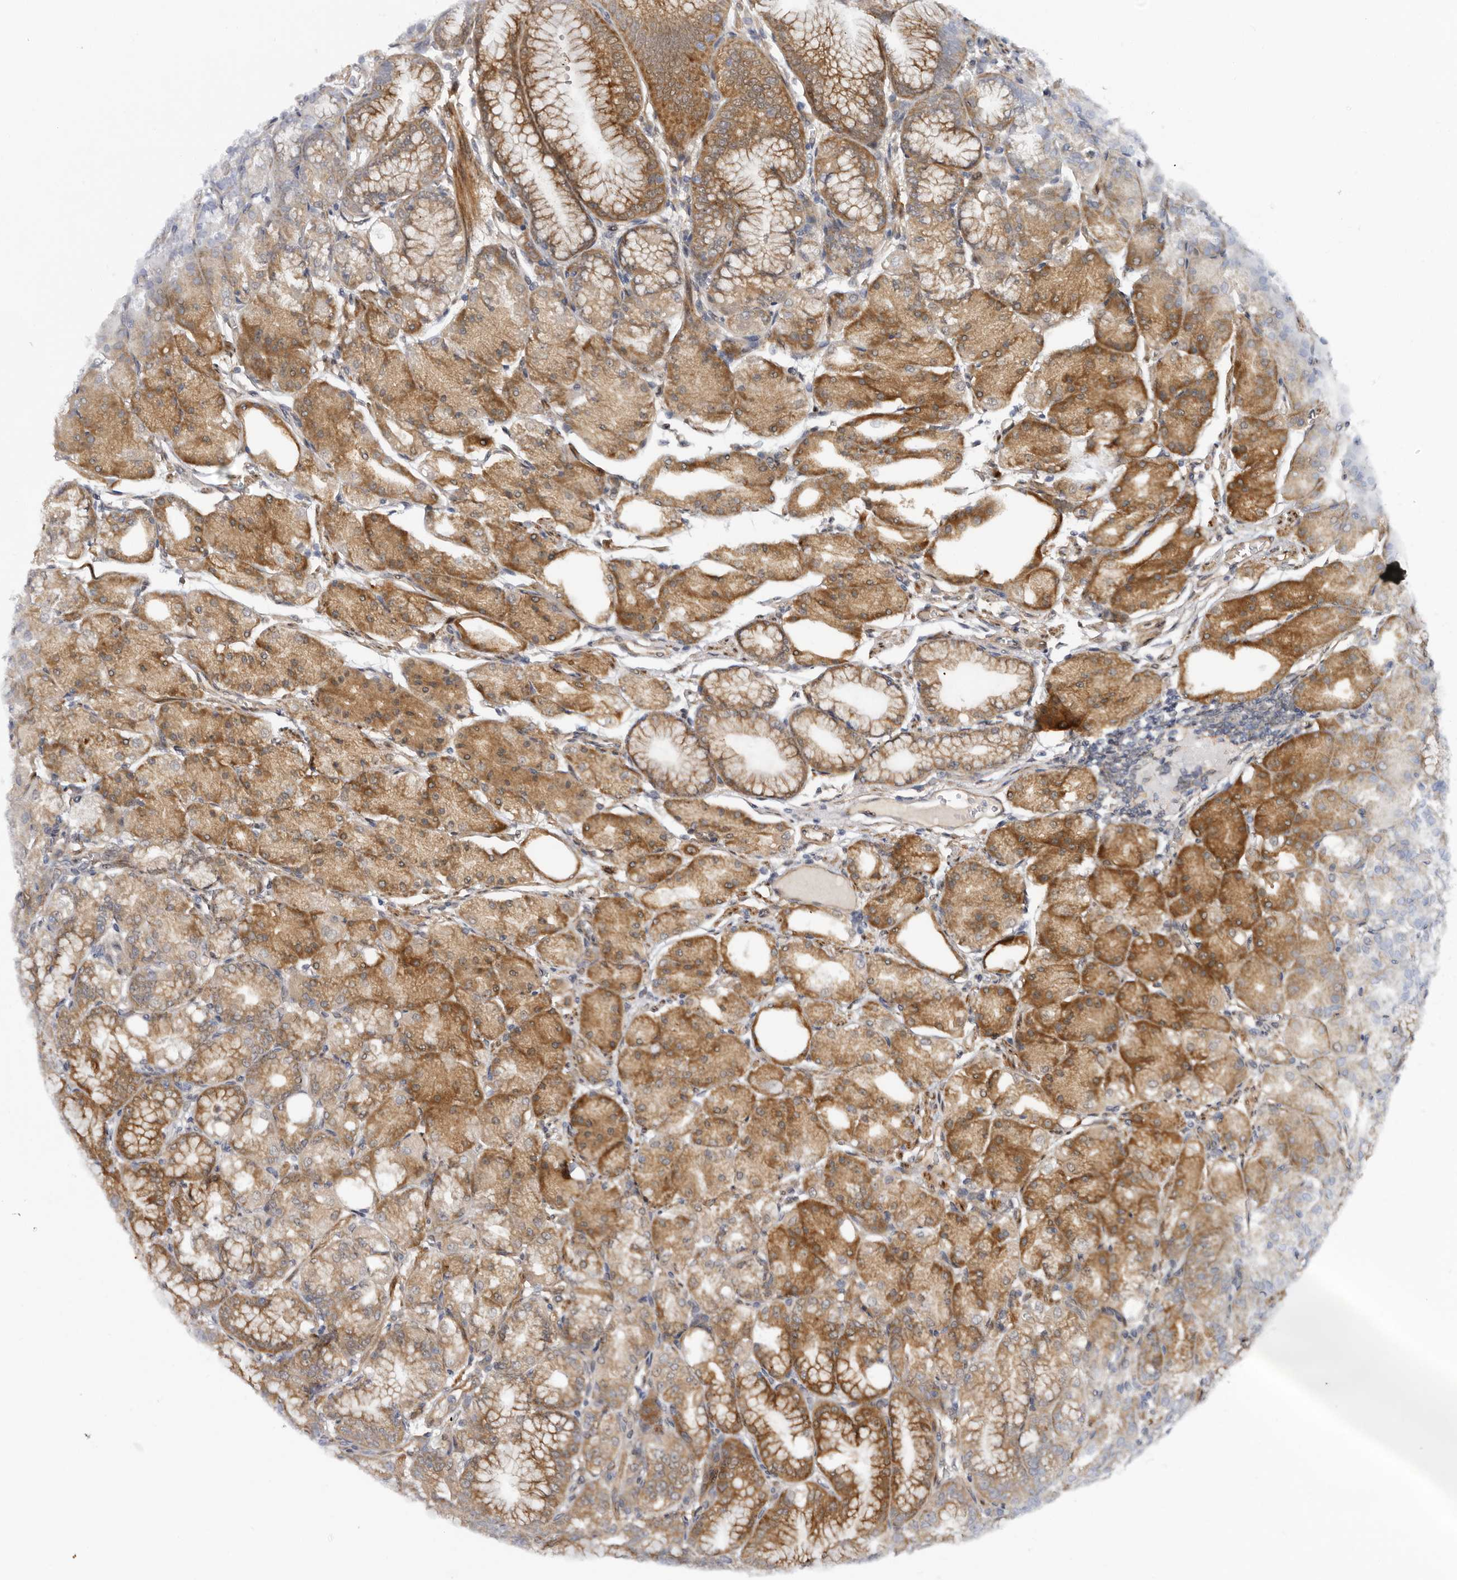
{"staining": {"intensity": "moderate", "quantity": ">75%", "location": "cytoplasmic/membranous"}, "tissue": "stomach", "cell_type": "Glandular cells", "image_type": "normal", "snomed": [{"axis": "morphology", "description": "Normal tissue, NOS"}, {"axis": "topography", "description": "Stomach, lower"}], "caption": "Immunohistochemical staining of unremarkable stomach demonstrates moderate cytoplasmic/membranous protein expression in about >75% of glandular cells. (IHC, brightfield microscopy, high magnification).", "gene": "SBDS", "patient": {"sex": "male", "age": 71}}